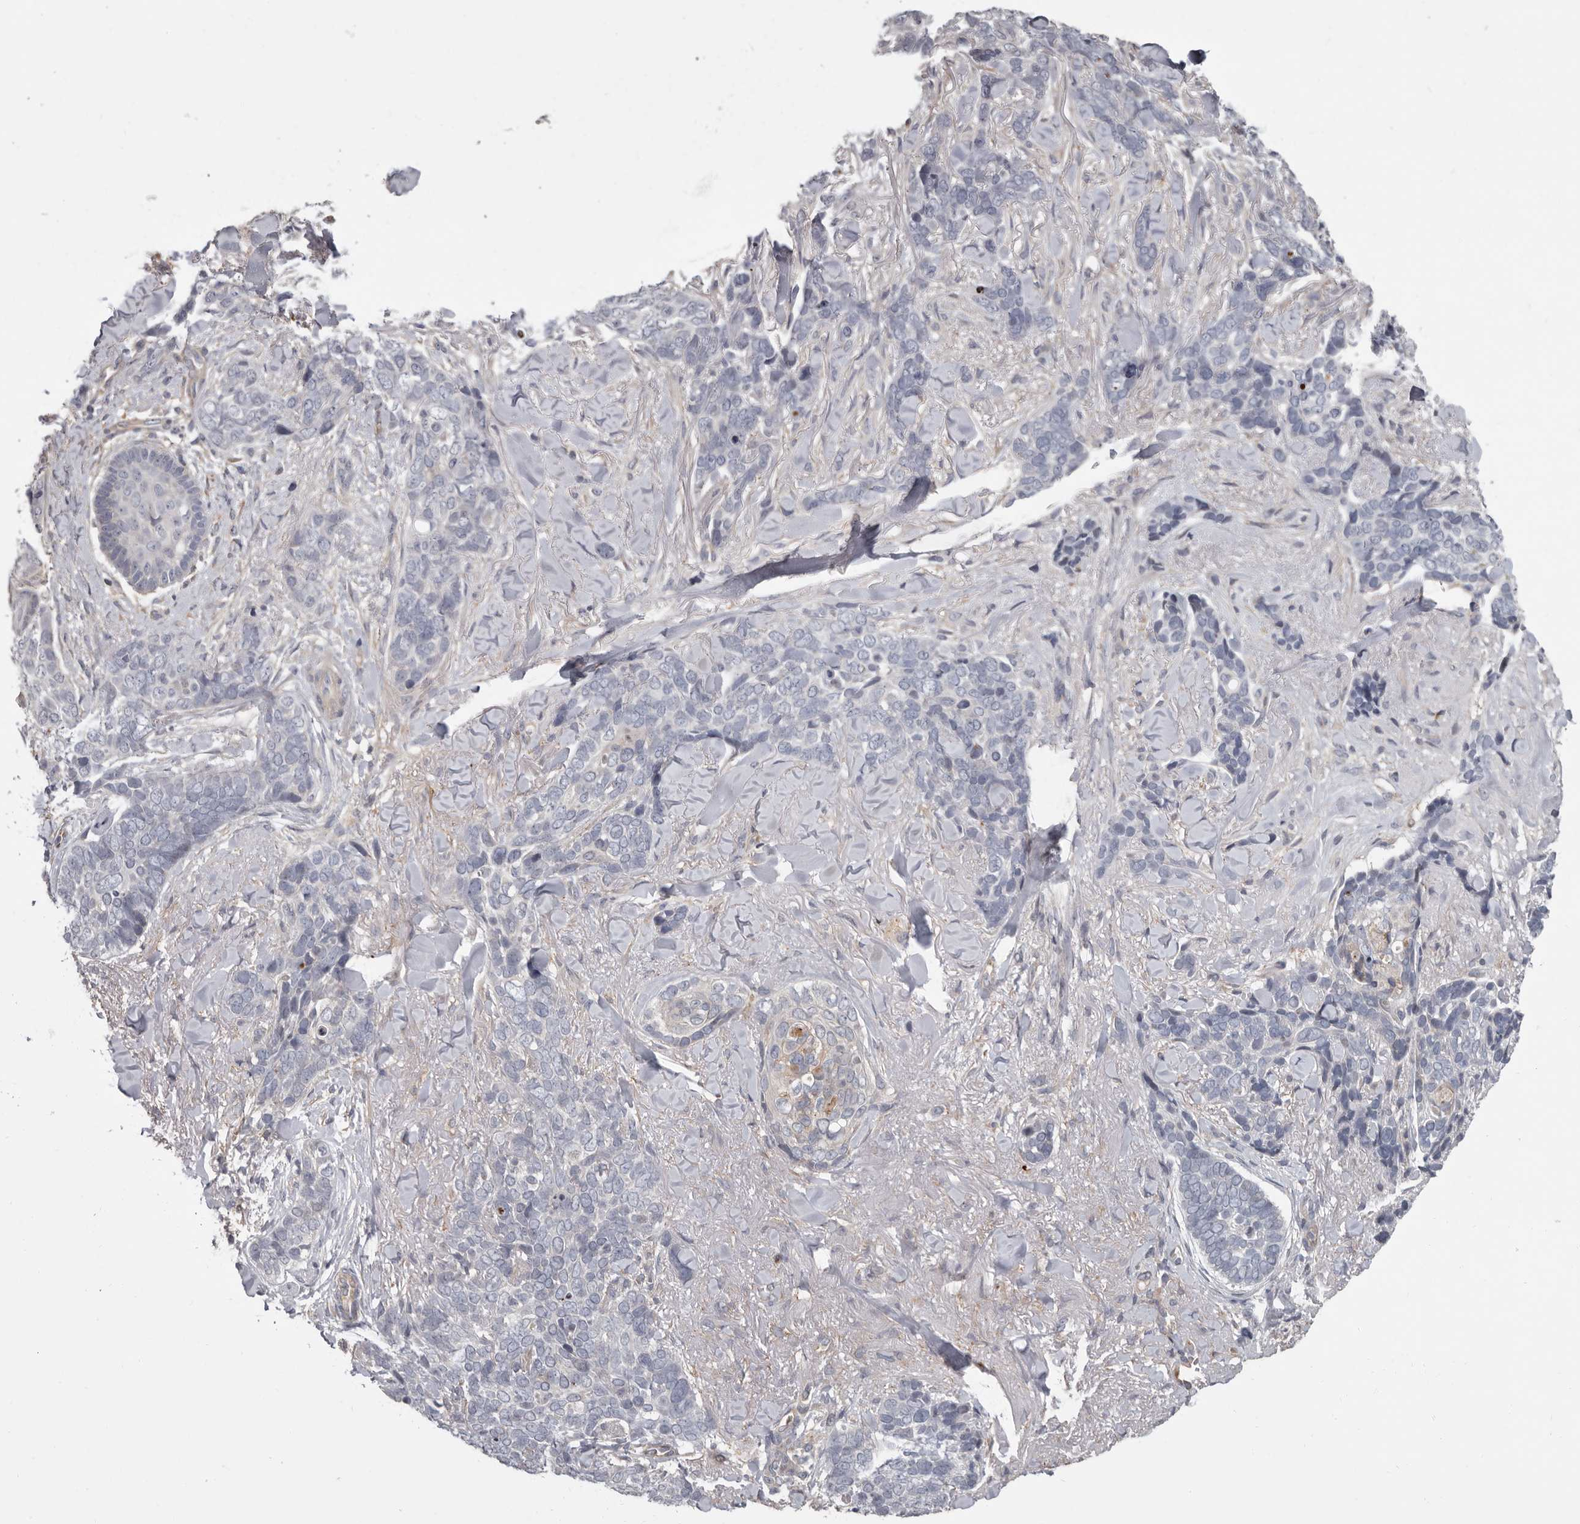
{"staining": {"intensity": "negative", "quantity": "none", "location": "none"}, "tissue": "skin cancer", "cell_type": "Tumor cells", "image_type": "cancer", "snomed": [{"axis": "morphology", "description": "Basal cell carcinoma"}, {"axis": "topography", "description": "Skin"}], "caption": "Tumor cells show no significant positivity in skin cancer.", "gene": "FGFR4", "patient": {"sex": "female", "age": 82}}